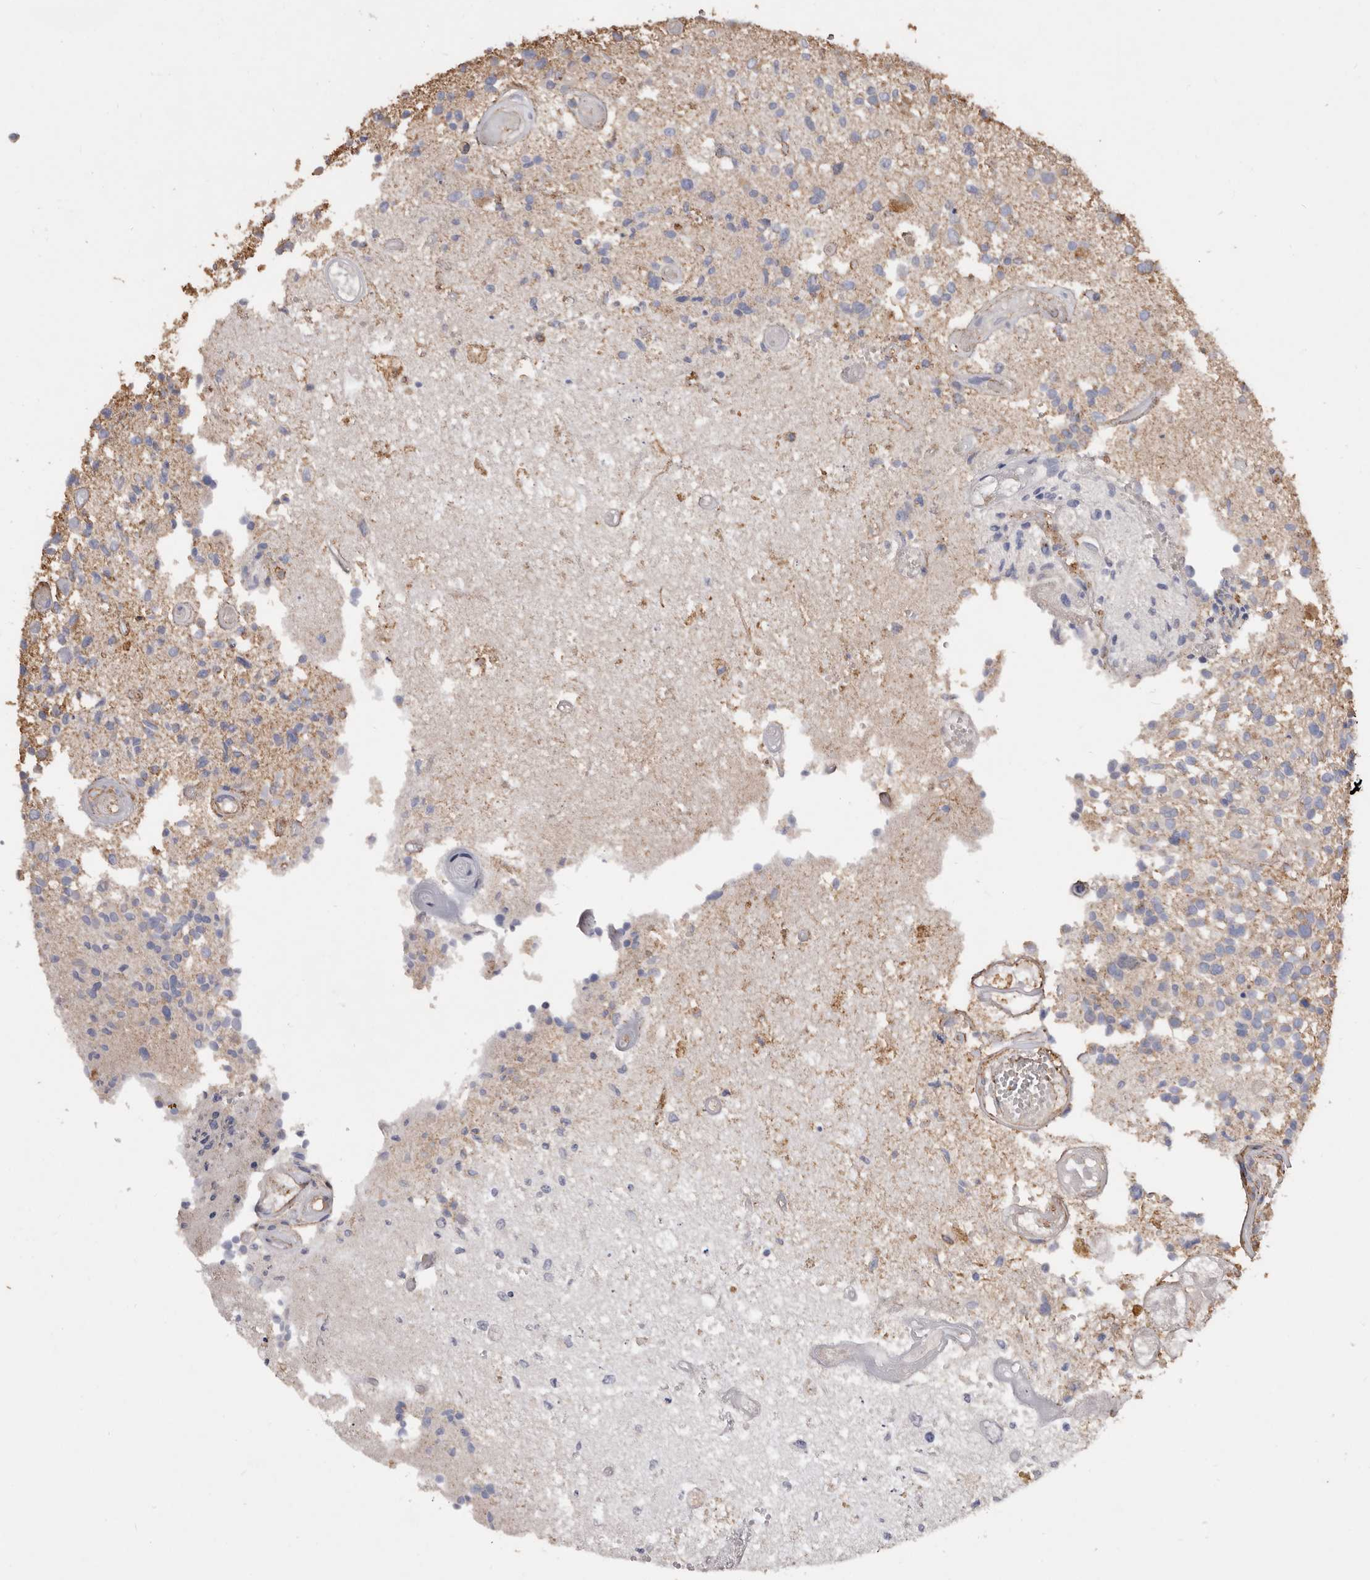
{"staining": {"intensity": "negative", "quantity": "none", "location": "none"}, "tissue": "glioma", "cell_type": "Tumor cells", "image_type": "cancer", "snomed": [{"axis": "morphology", "description": "Glioma, malignant, High grade"}, {"axis": "morphology", "description": "Glioblastoma, NOS"}, {"axis": "topography", "description": "Brain"}], "caption": "There is no significant expression in tumor cells of glioblastoma. The staining is performed using DAB (3,3'-diaminobenzidine) brown chromogen with nuclei counter-stained in using hematoxylin.", "gene": "COQ8B", "patient": {"sex": "male", "age": 60}}